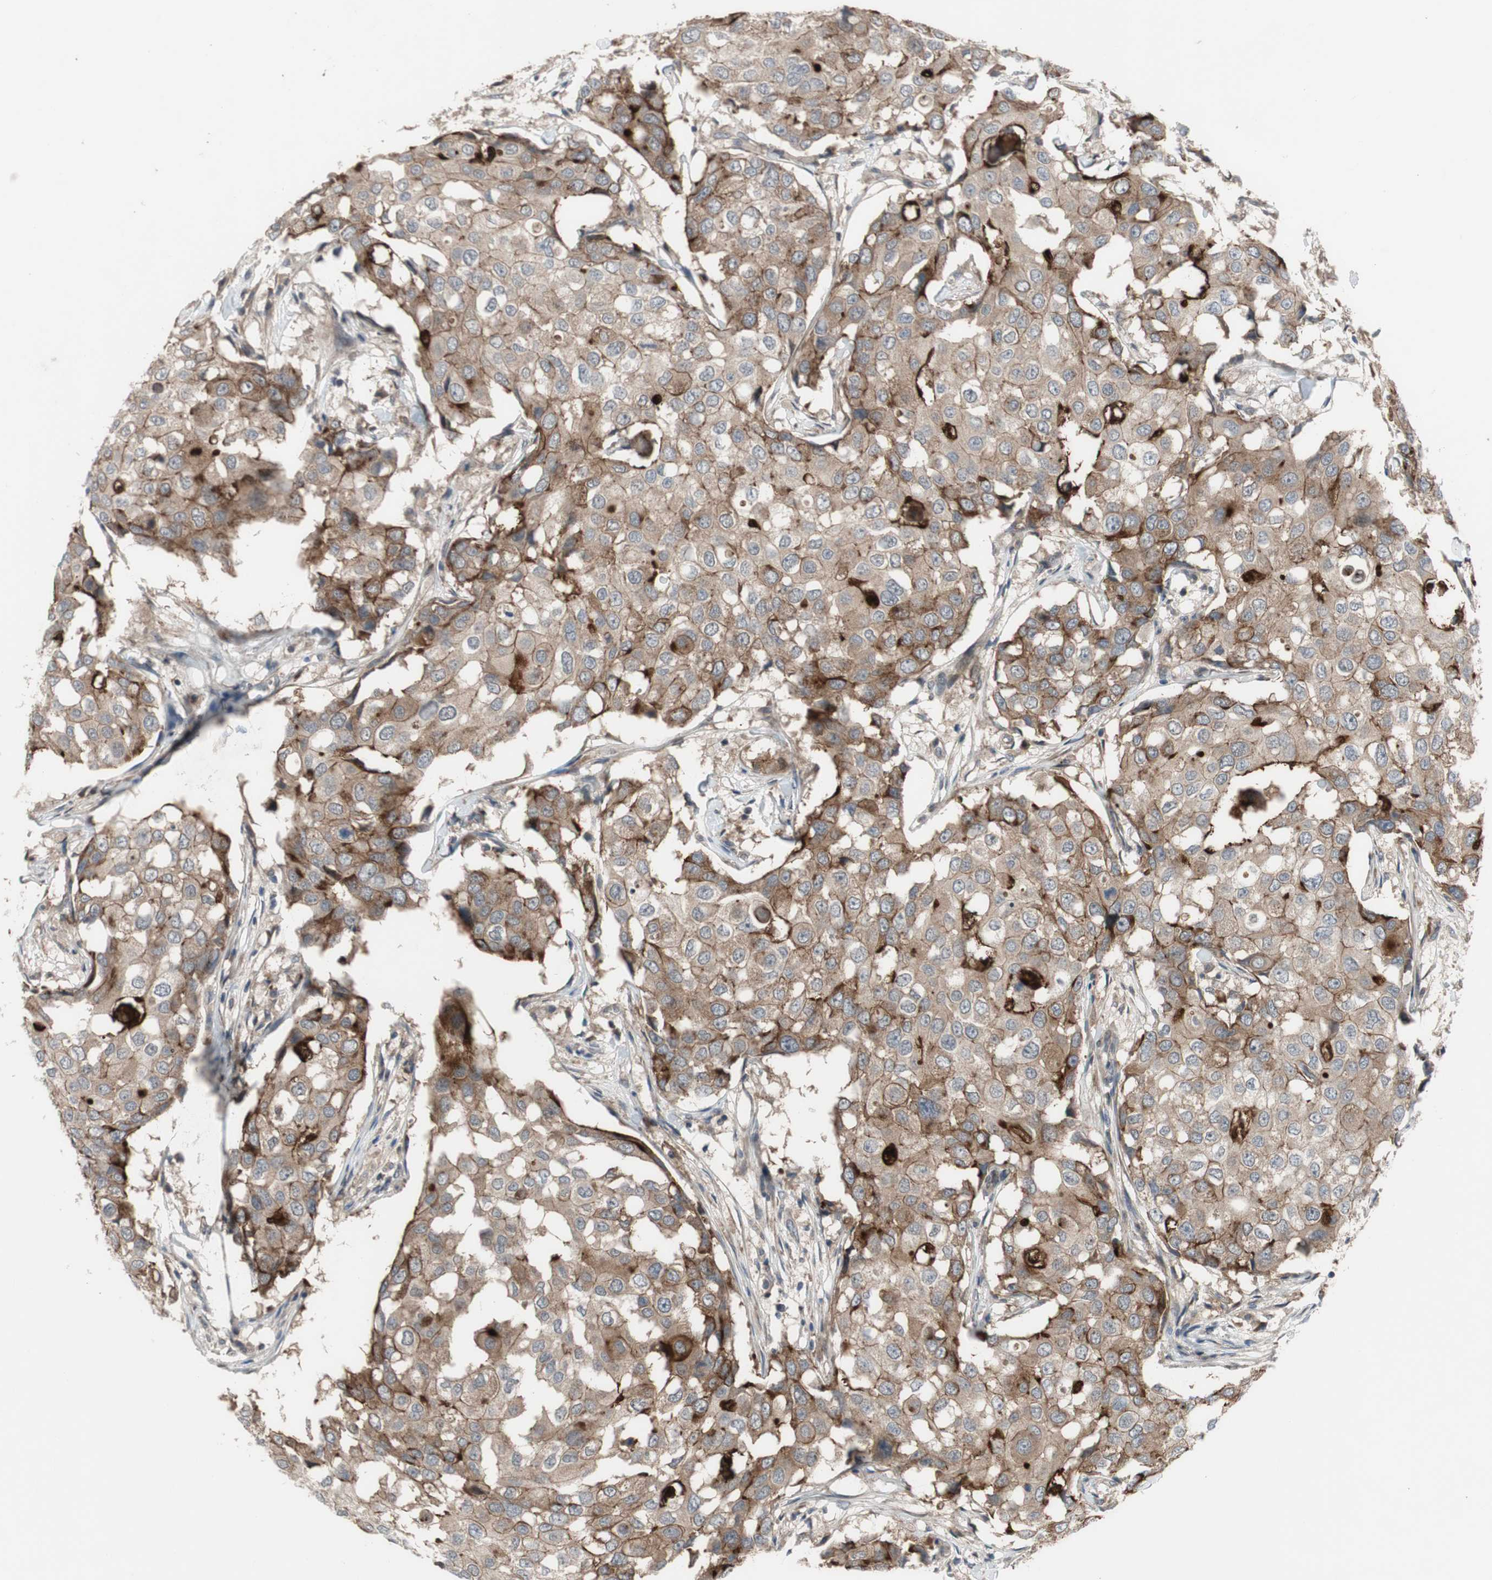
{"staining": {"intensity": "moderate", "quantity": ">75%", "location": "cytoplasmic/membranous"}, "tissue": "breast cancer", "cell_type": "Tumor cells", "image_type": "cancer", "snomed": [{"axis": "morphology", "description": "Duct carcinoma"}, {"axis": "topography", "description": "Breast"}], "caption": "IHC (DAB) staining of invasive ductal carcinoma (breast) demonstrates moderate cytoplasmic/membranous protein expression in about >75% of tumor cells. Using DAB (brown) and hematoxylin (blue) stains, captured at high magnification using brightfield microscopy.", "gene": "OAZ1", "patient": {"sex": "female", "age": 27}}